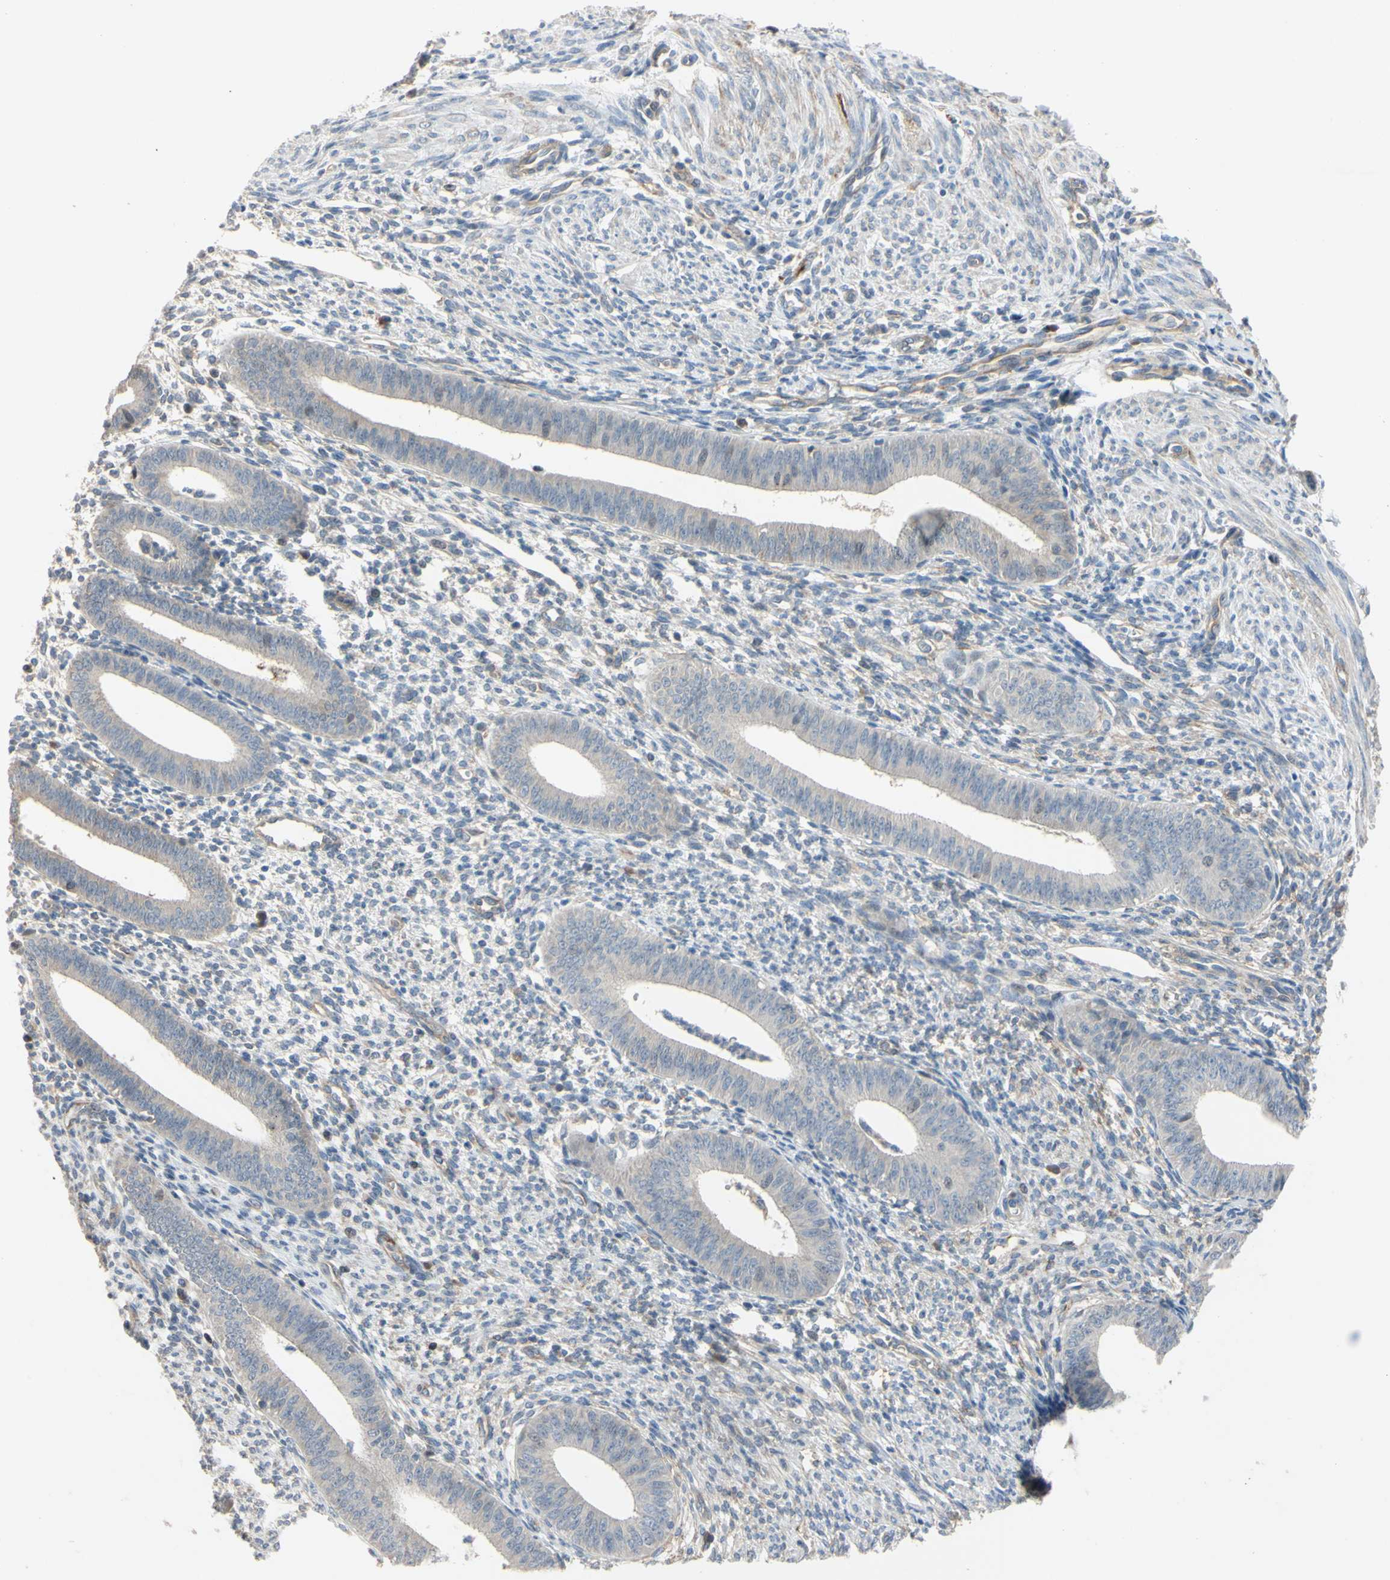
{"staining": {"intensity": "negative", "quantity": "none", "location": "none"}, "tissue": "endometrium", "cell_type": "Cells in endometrial stroma", "image_type": "normal", "snomed": [{"axis": "morphology", "description": "Normal tissue, NOS"}, {"axis": "topography", "description": "Endometrium"}], "caption": "The immunohistochemistry (IHC) image has no significant staining in cells in endometrial stroma of endometrium. (DAB IHC, high magnification).", "gene": "LHX9", "patient": {"sex": "female", "age": 35}}